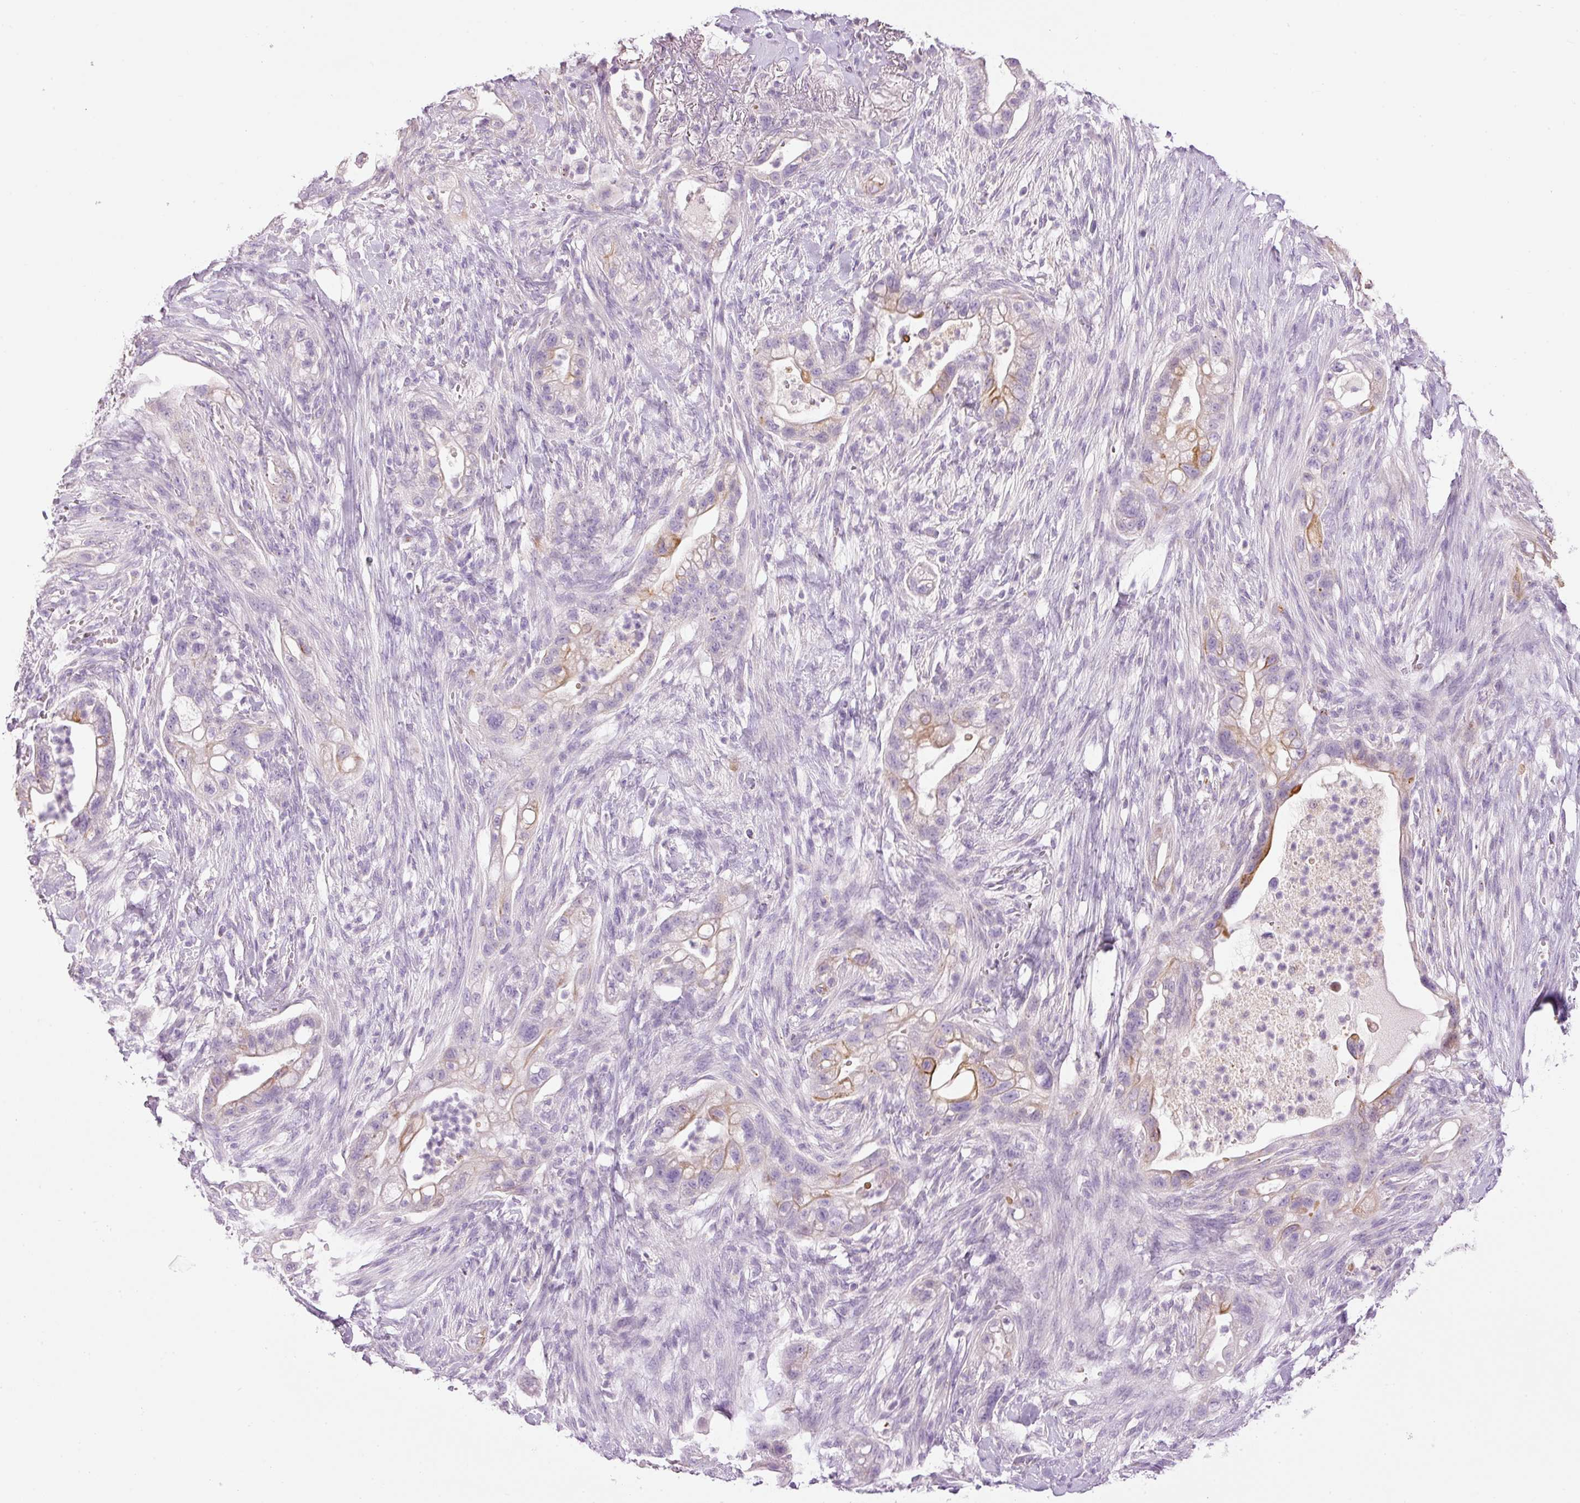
{"staining": {"intensity": "moderate", "quantity": "<25%", "location": "cytoplasmic/membranous"}, "tissue": "pancreatic cancer", "cell_type": "Tumor cells", "image_type": "cancer", "snomed": [{"axis": "morphology", "description": "Adenocarcinoma, NOS"}, {"axis": "topography", "description": "Pancreas"}], "caption": "Protein staining of pancreatic cancer tissue reveals moderate cytoplasmic/membranous staining in about <25% of tumor cells.", "gene": "CARD16", "patient": {"sex": "male", "age": 44}}